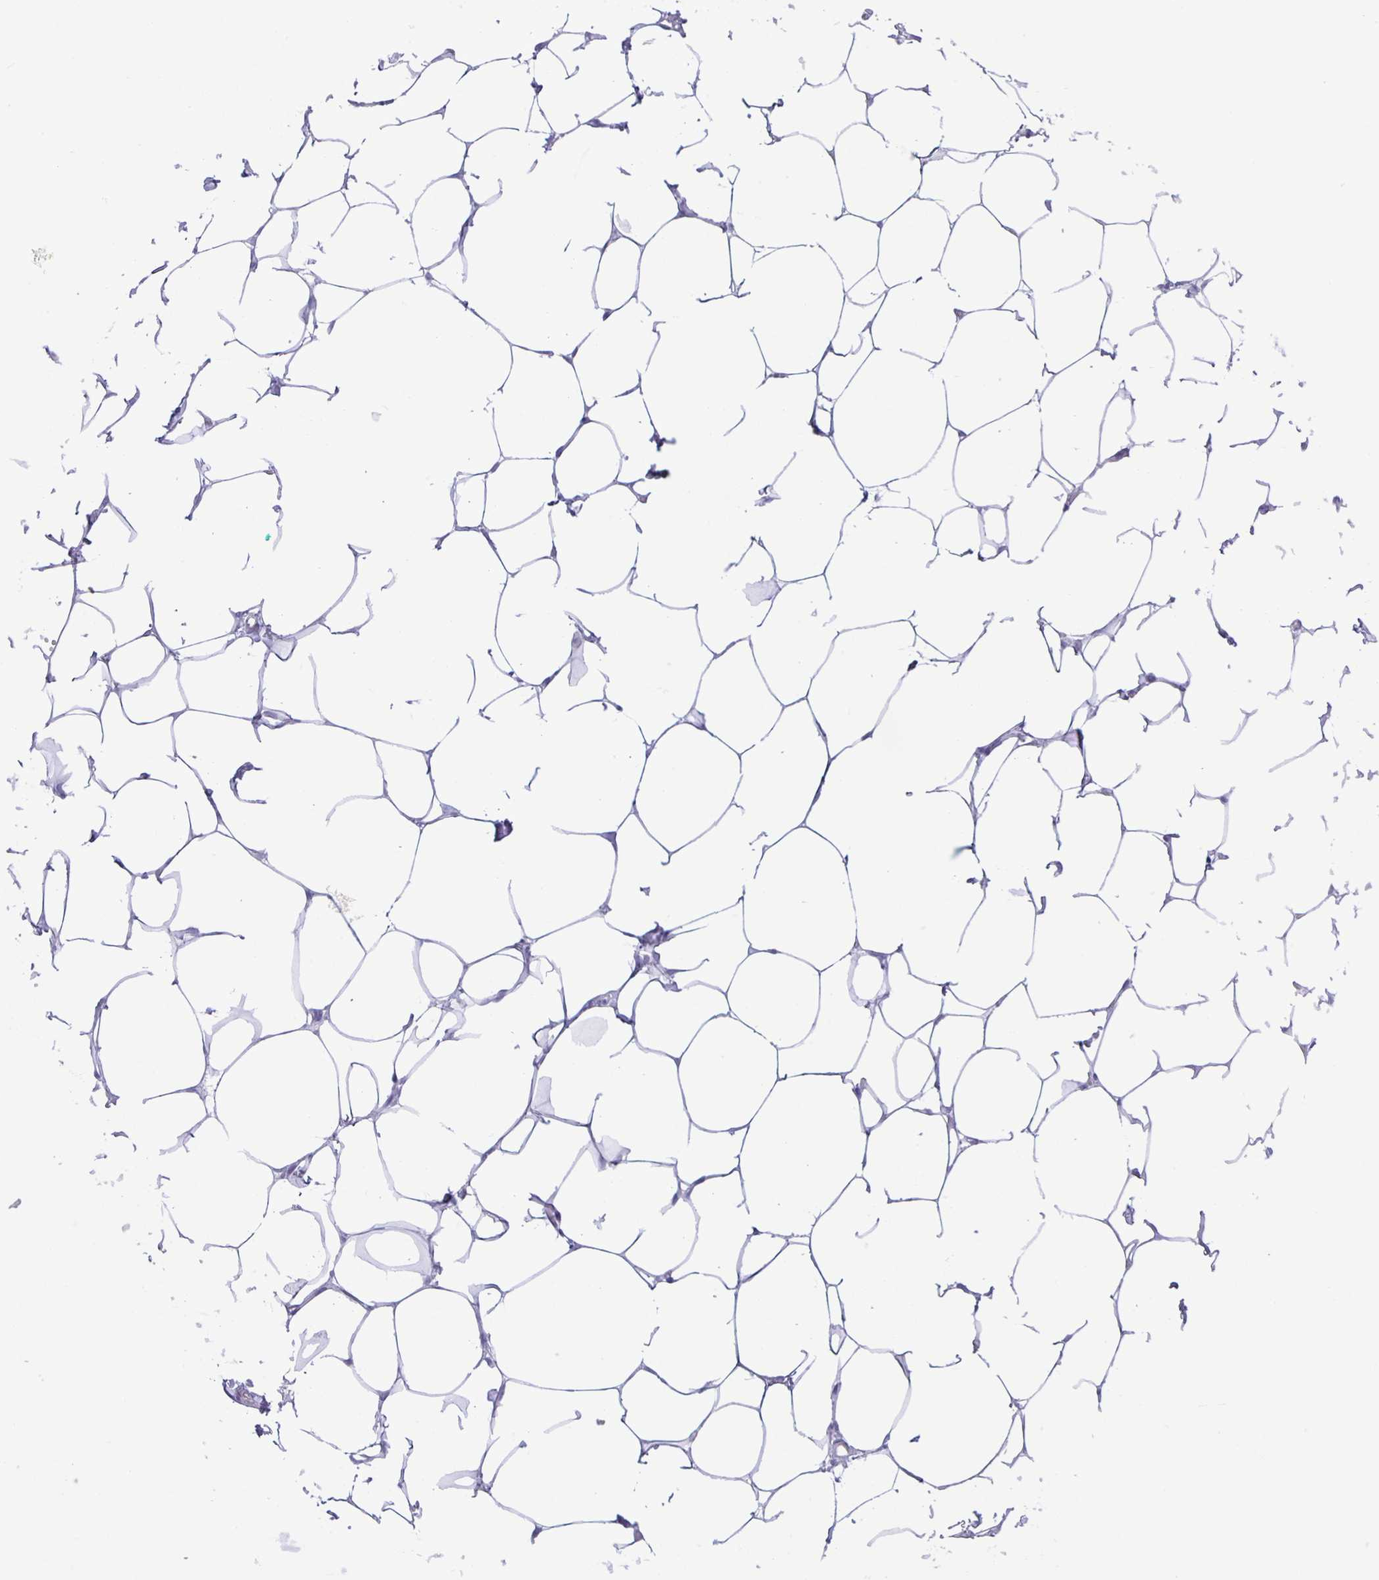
{"staining": {"intensity": "negative", "quantity": "none", "location": "none"}, "tissue": "breast", "cell_type": "Adipocytes", "image_type": "normal", "snomed": [{"axis": "morphology", "description": "Normal tissue, NOS"}, {"axis": "topography", "description": "Breast"}], "caption": "DAB immunohistochemical staining of normal breast demonstrates no significant expression in adipocytes. (DAB immunohistochemistry with hematoxylin counter stain).", "gene": "EZHIP", "patient": {"sex": "female", "age": 27}}